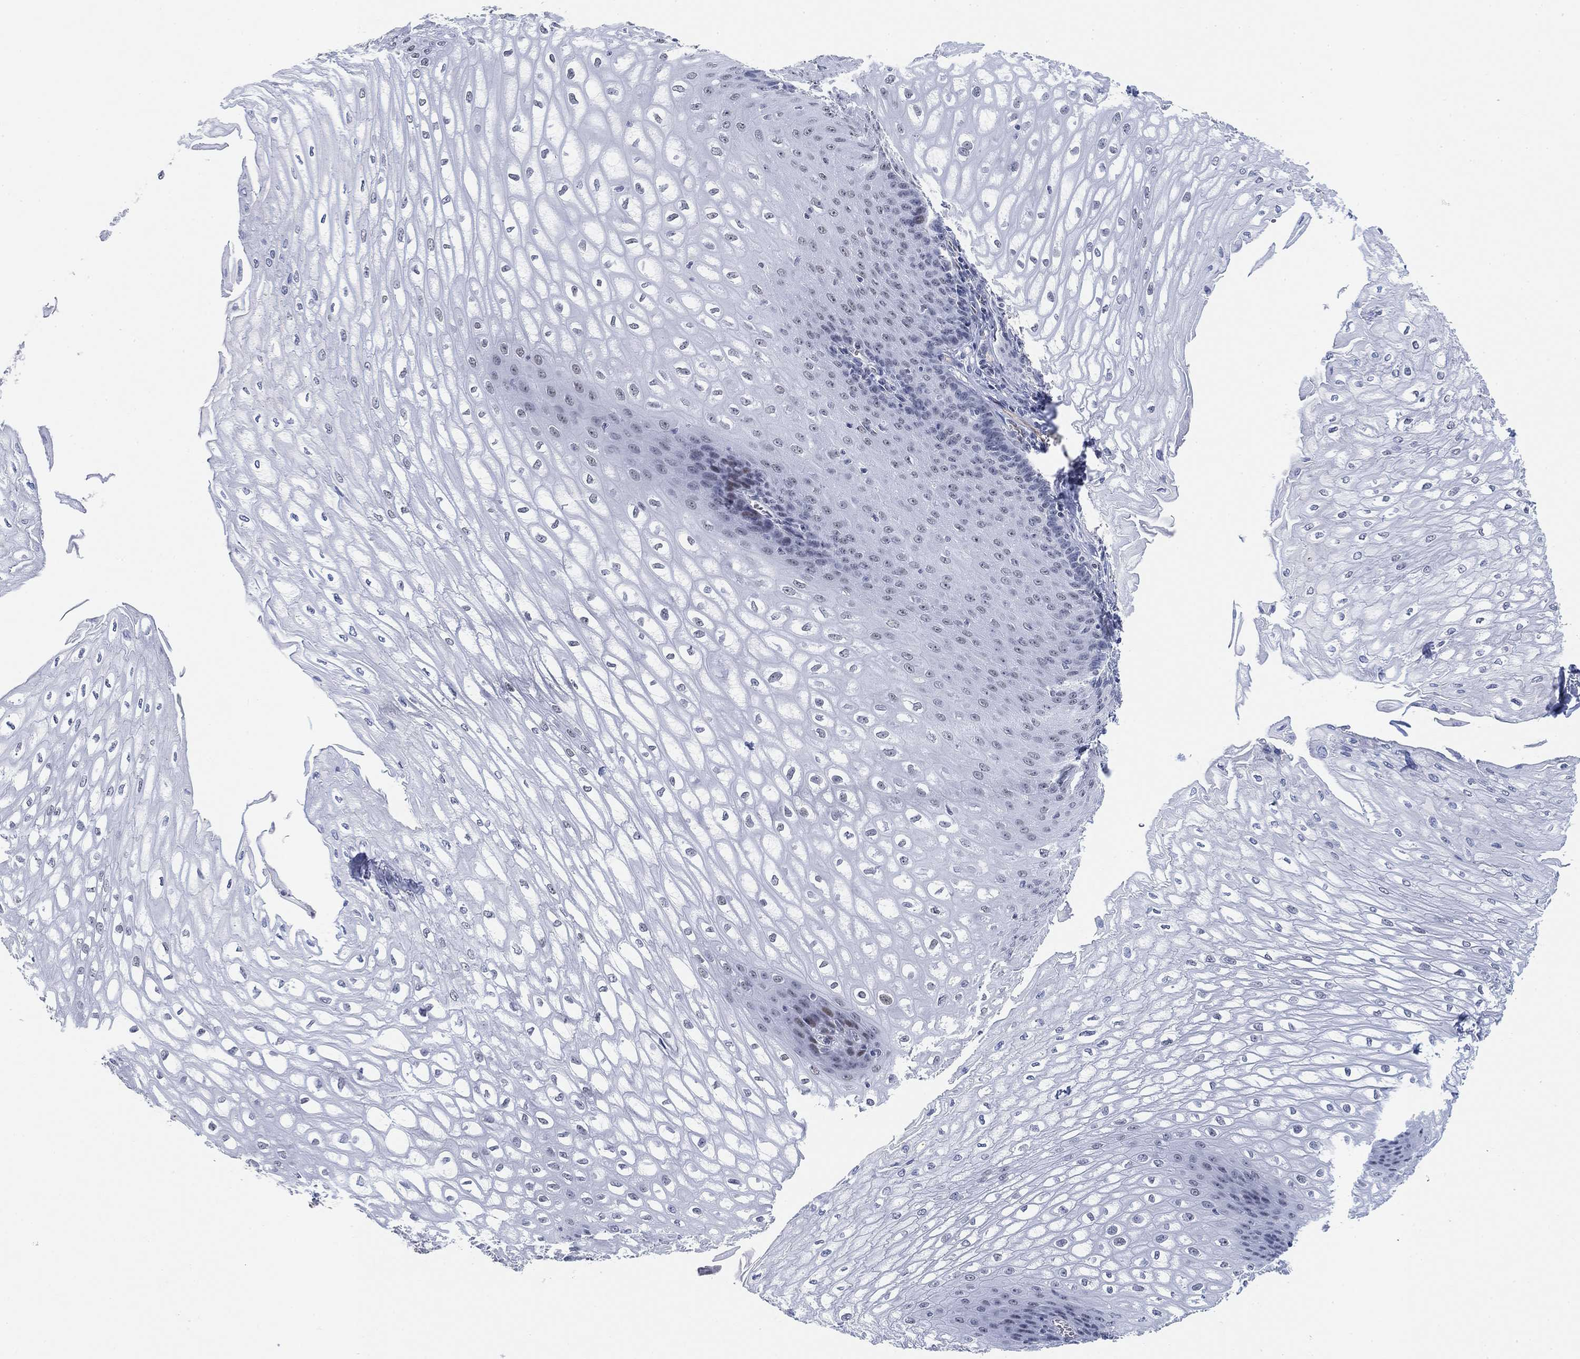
{"staining": {"intensity": "negative", "quantity": "none", "location": "none"}, "tissue": "esophagus", "cell_type": "Squamous epithelial cells", "image_type": "normal", "snomed": [{"axis": "morphology", "description": "Normal tissue, NOS"}, {"axis": "topography", "description": "Esophagus"}], "caption": "Squamous epithelial cells are negative for brown protein staining in benign esophagus. (Stains: DAB (3,3'-diaminobenzidine) IHC with hematoxylin counter stain, Microscopy: brightfield microscopy at high magnification).", "gene": "PAX6", "patient": {"sex": "male", "age": 58}}